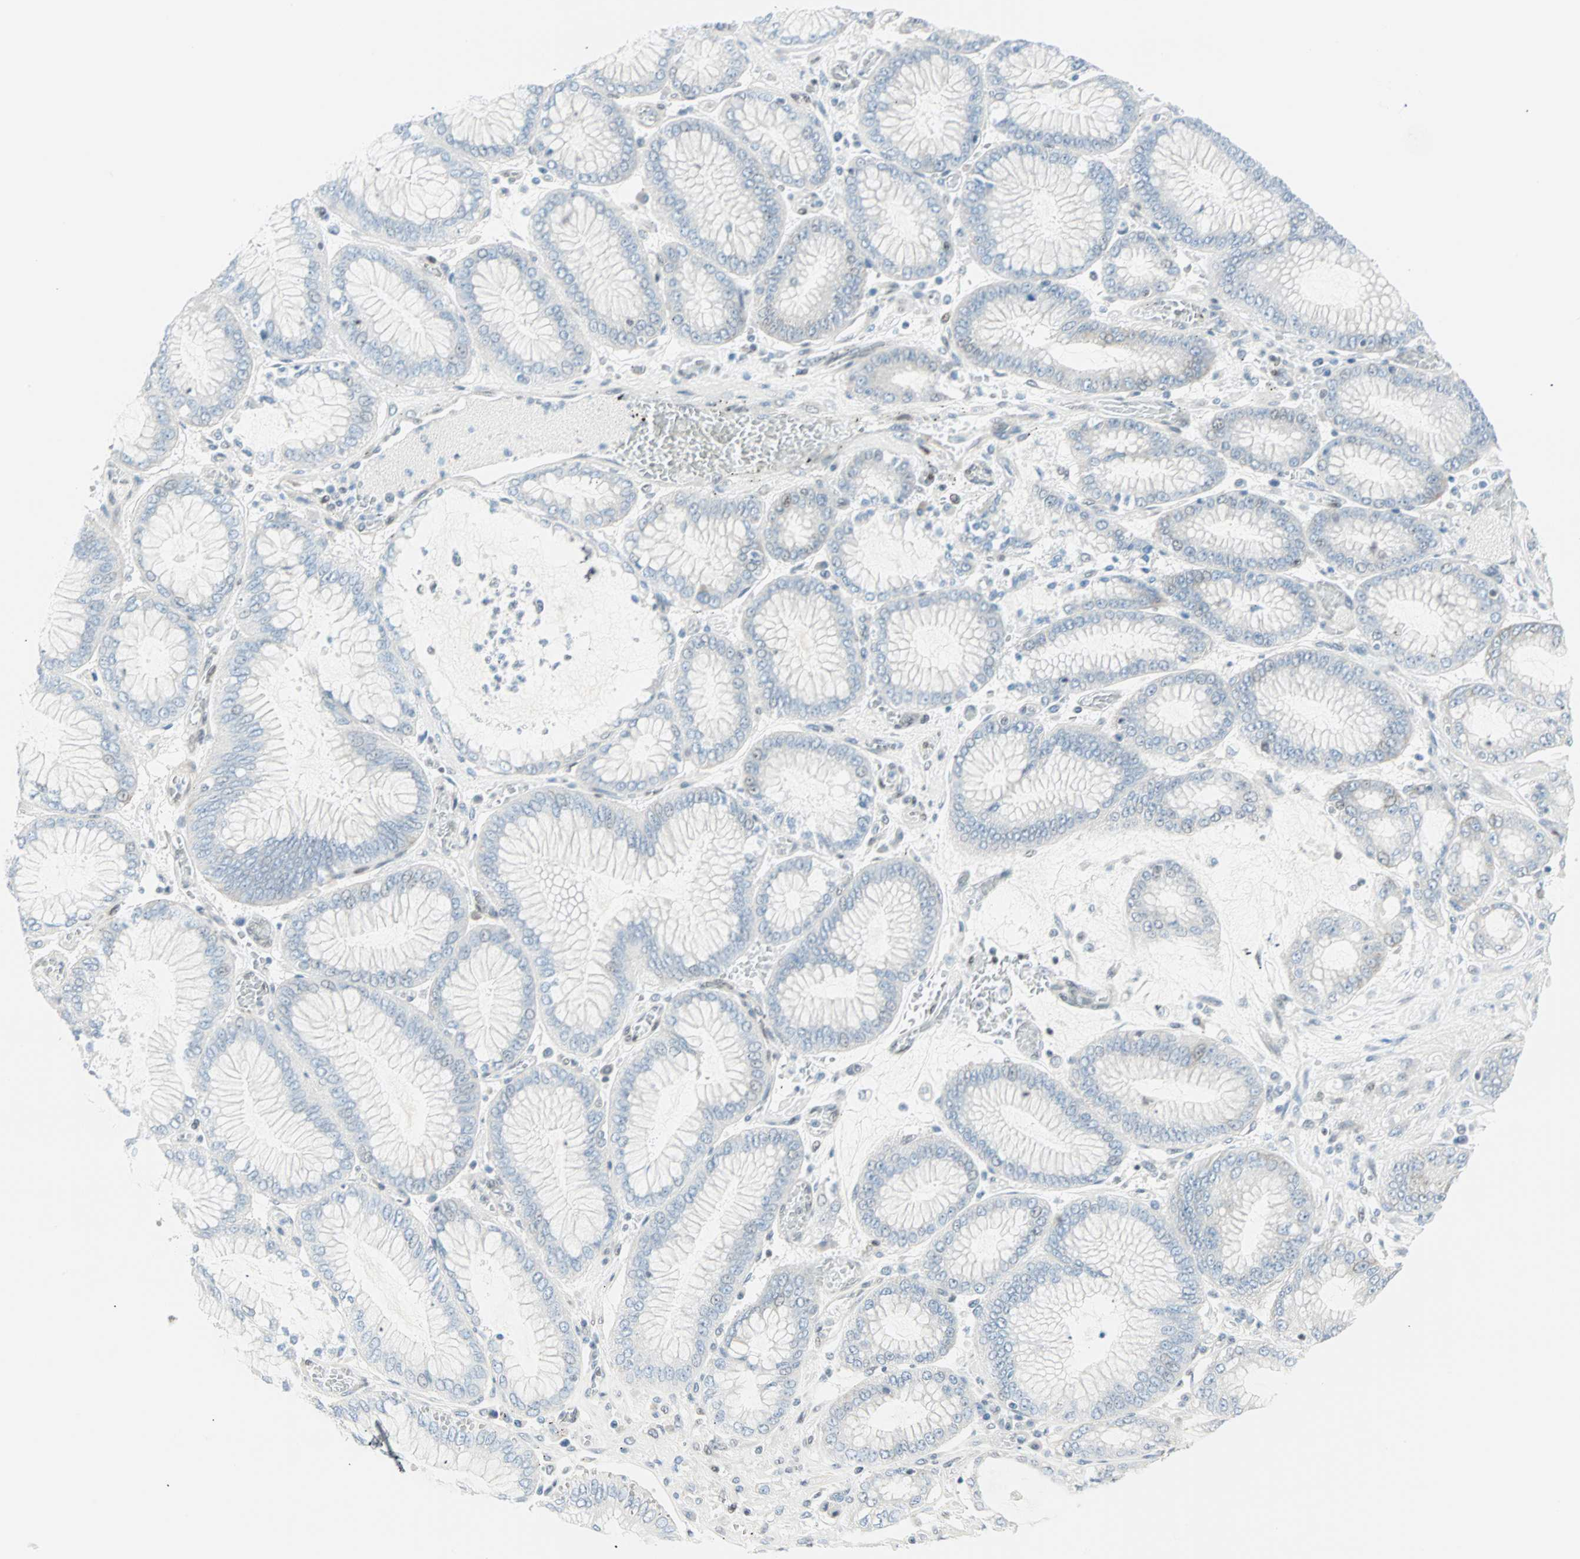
{"staining": {"intensity": "negative", "quantity": "none", "location": "none"}, "tissue": "stomach cancer", "cell_type": "Tumor cells", "image_type": "cancer", "snomed": [{"axis": "morphology", "description": "Normal tissue, NOS"}, {"axis": "morphology", "description": "Adenocarcinoma, NOS"}, {"axis": "topography", "description": "Stomach, upper"}, {"axis": "topography", "description": "Stomach"}], "caption": "A histopathology image of human stomach cancer is negative for staining in tumor cells.", "gene": "PKNOX1", "patient": {"sex": "male", "age": 76}}